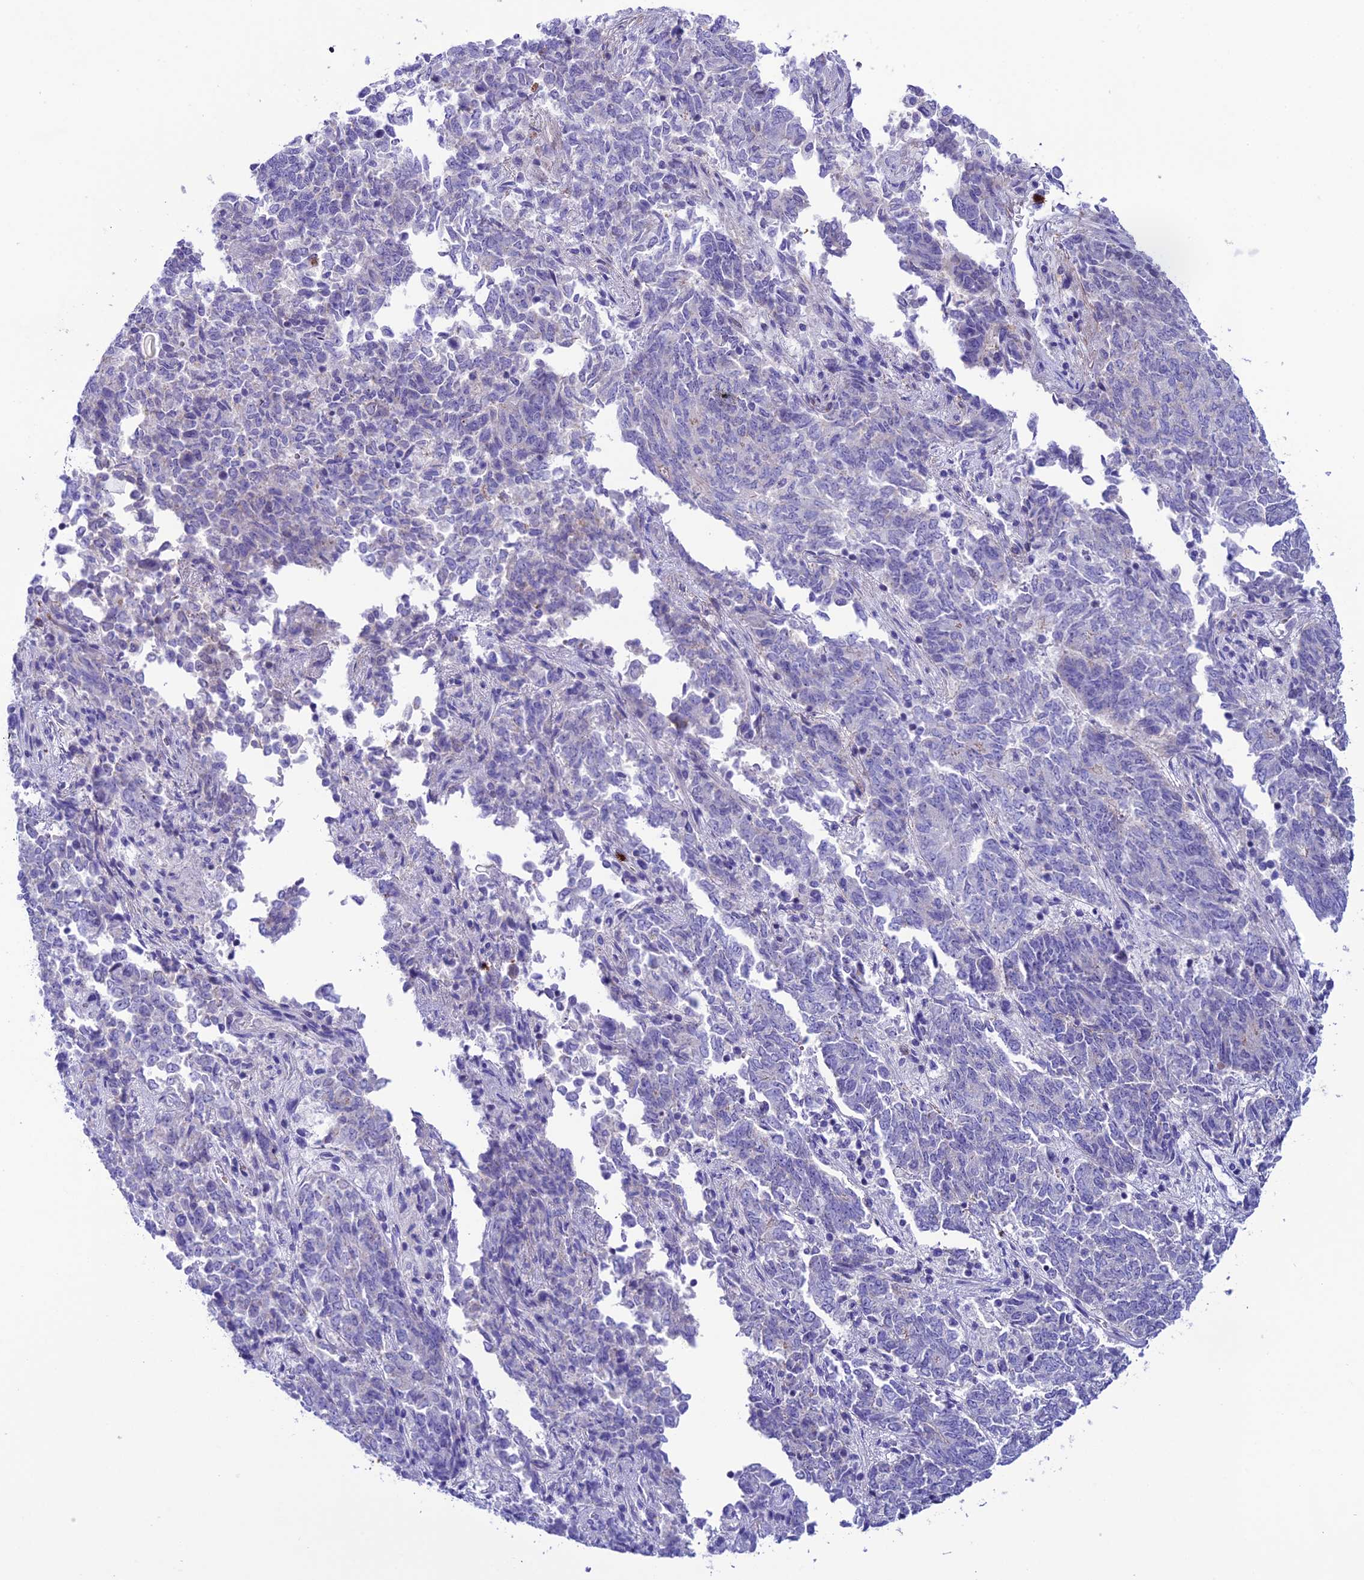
{"staining": {"intensity": "negative", "quantity": "none", "location": "none"}, "tissue": "endometrial cancer", "cell_type": "Tumor cells", "image_type": "cancer", "snomed": [{"axis": "morphology", "description": "Adenocarcinoma, NOS"}, {"axis": "topography", "description": "Endometrium"}], "caption": "This is a histopathology image of IHC staining of endometrial cancer (adenocarcinoma), which shows no positivity in tumor cells.", "gene": "COL6A6", "patient": {"sex": "female", "age": 80}}